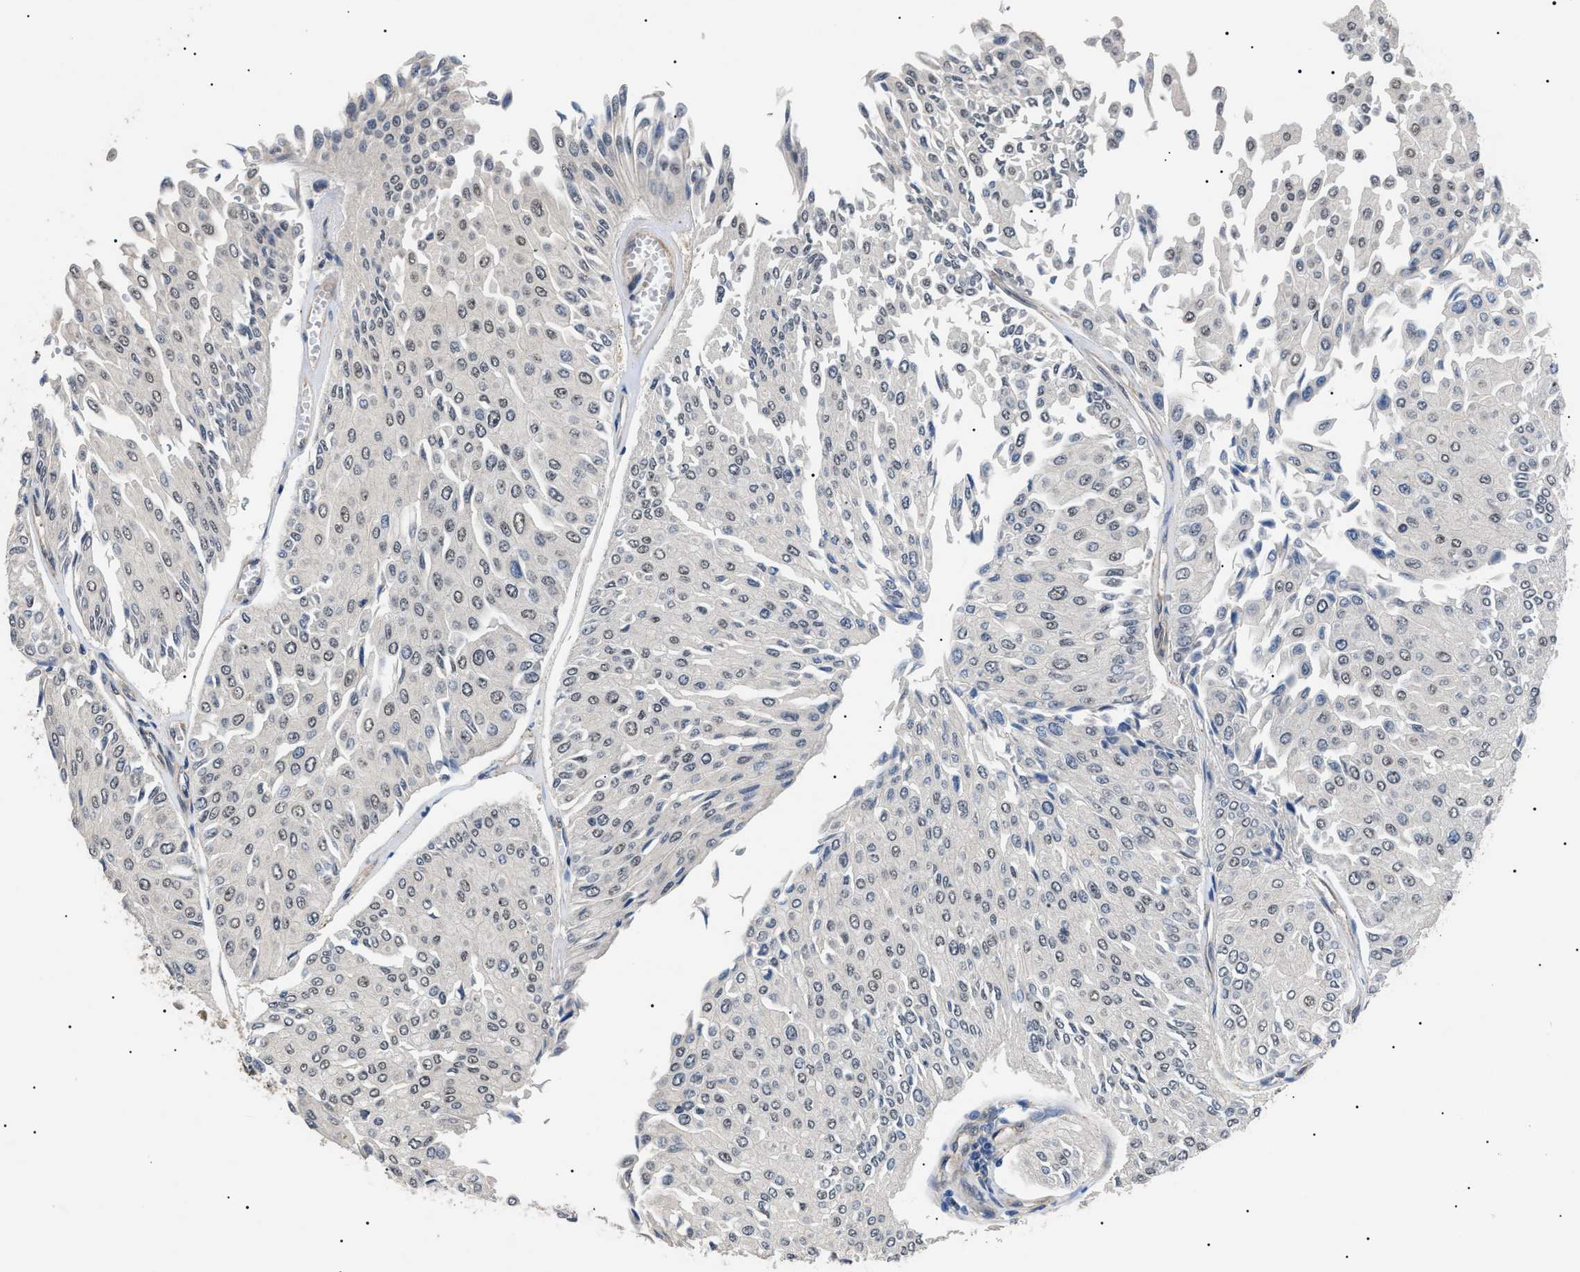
{"staining": {"intensity": "weak", "quantity": "25%-75%", "location": "nuclear"}, "tissue": "urothelial cancer", "cell_type": "Tumor cells", "image_type": "cancer", "snomed": [{"axis": "morphology", "description": "Urothelial carcinoma, Low grade"}, {"axis": "topography", "description": "Urinary bladder"}], "caption": "A low amount of weak nuclear positivity is appreciated in about 25%-75% of tumor cells in urothelial cancer tissue.", "gene": "CRCP", "patient": {"sex": "male", "age": 67}}